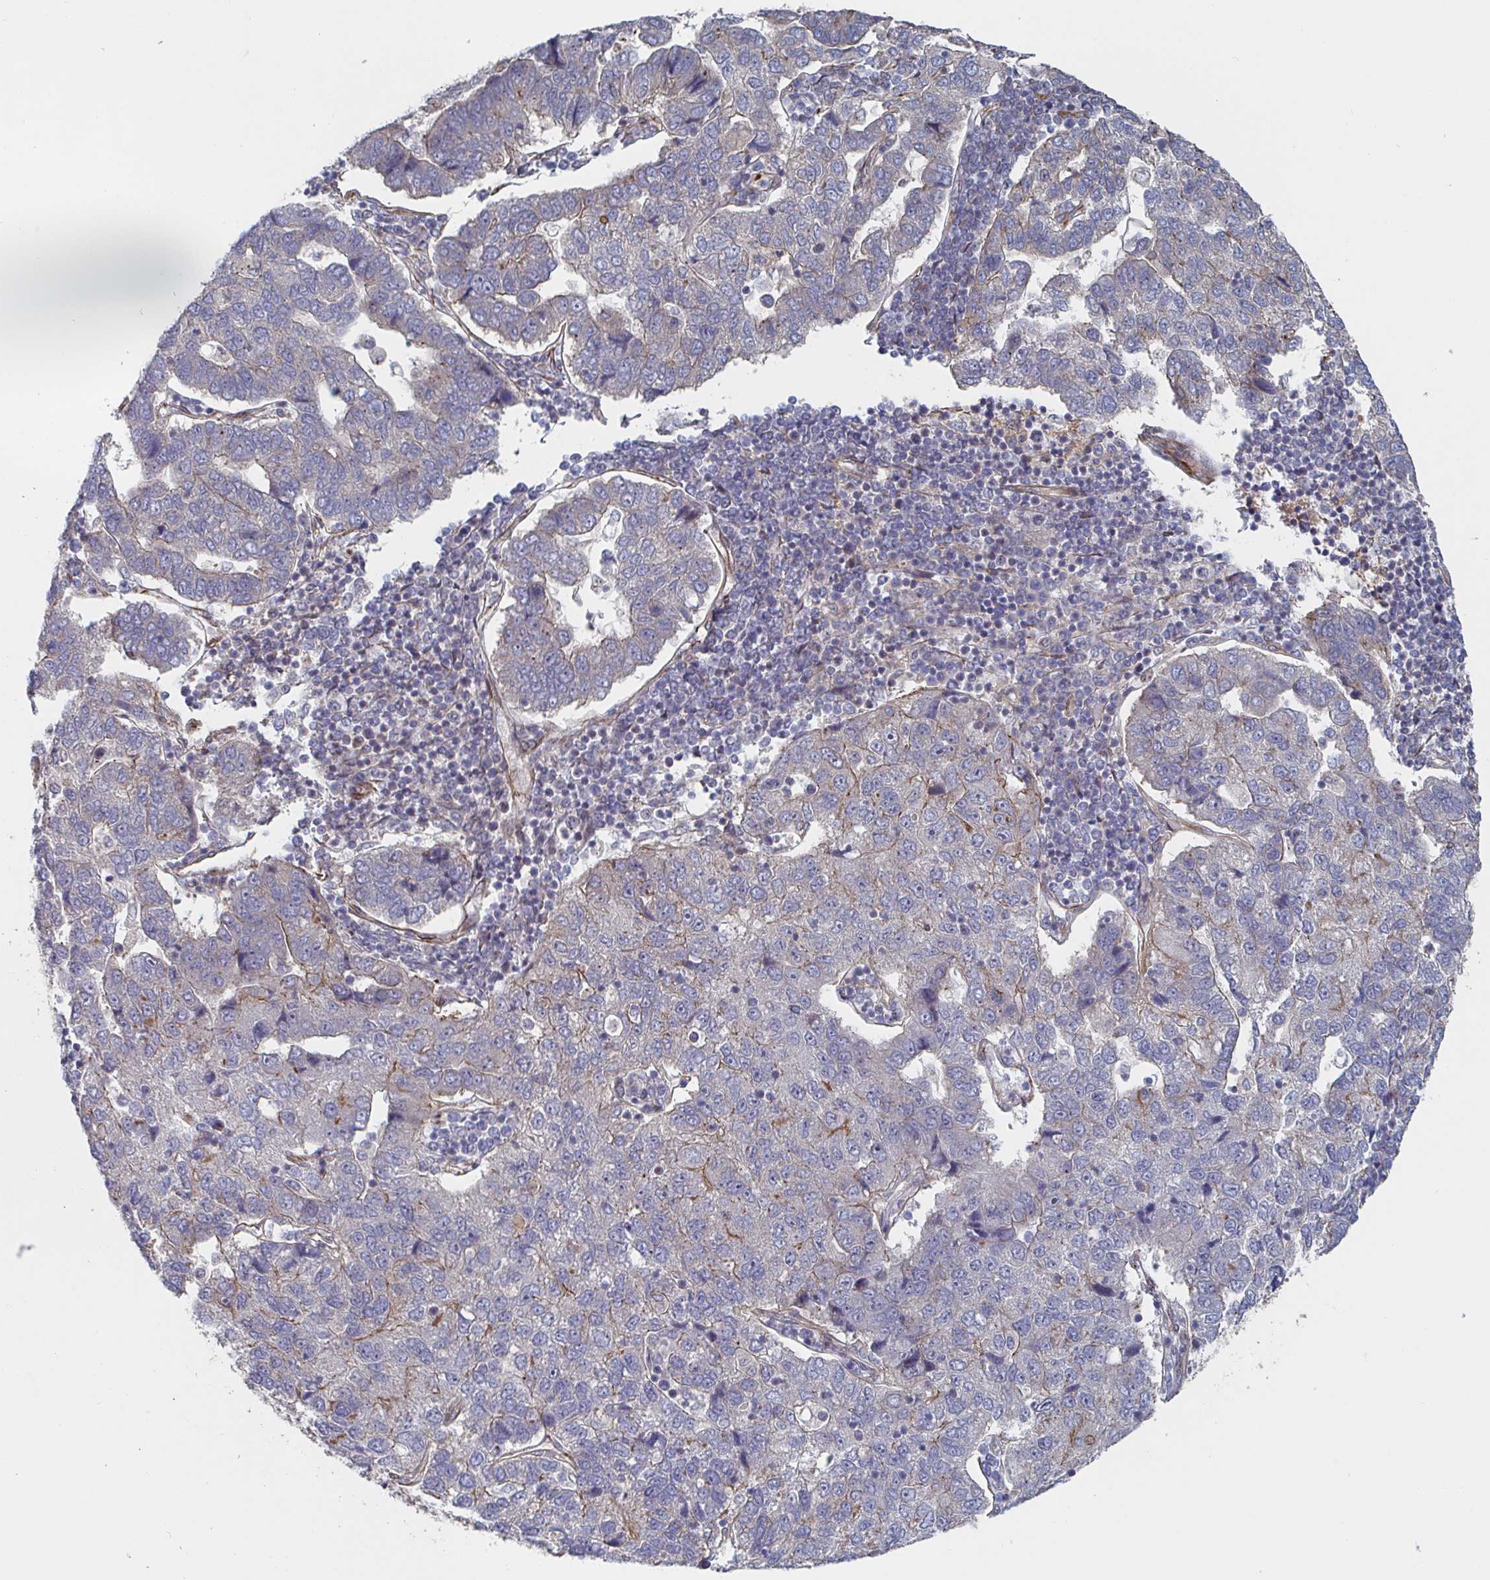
{"staining": {"intensity": "weak", "quantity": "<25%", "location": "cytoplasmic/membranous"}, "tissue": "pancreatic cancer", "cell_type": "Tumor cells", "image_type": "cancer", "snomed": [{"axis": "morphology", "description": "Adenocarcinoma, NOS"}, {"axis": "topography", "description": "Pancreas"}], "caption": "This micrograph is of pancreatic cancer stained with immunohistochemistry to label a protein in brown with the nuclei are counter-stained blue. There is no expression in tumor cells.", "gene": "DVL3", "patient": {"sex": "female", "age": 61}}